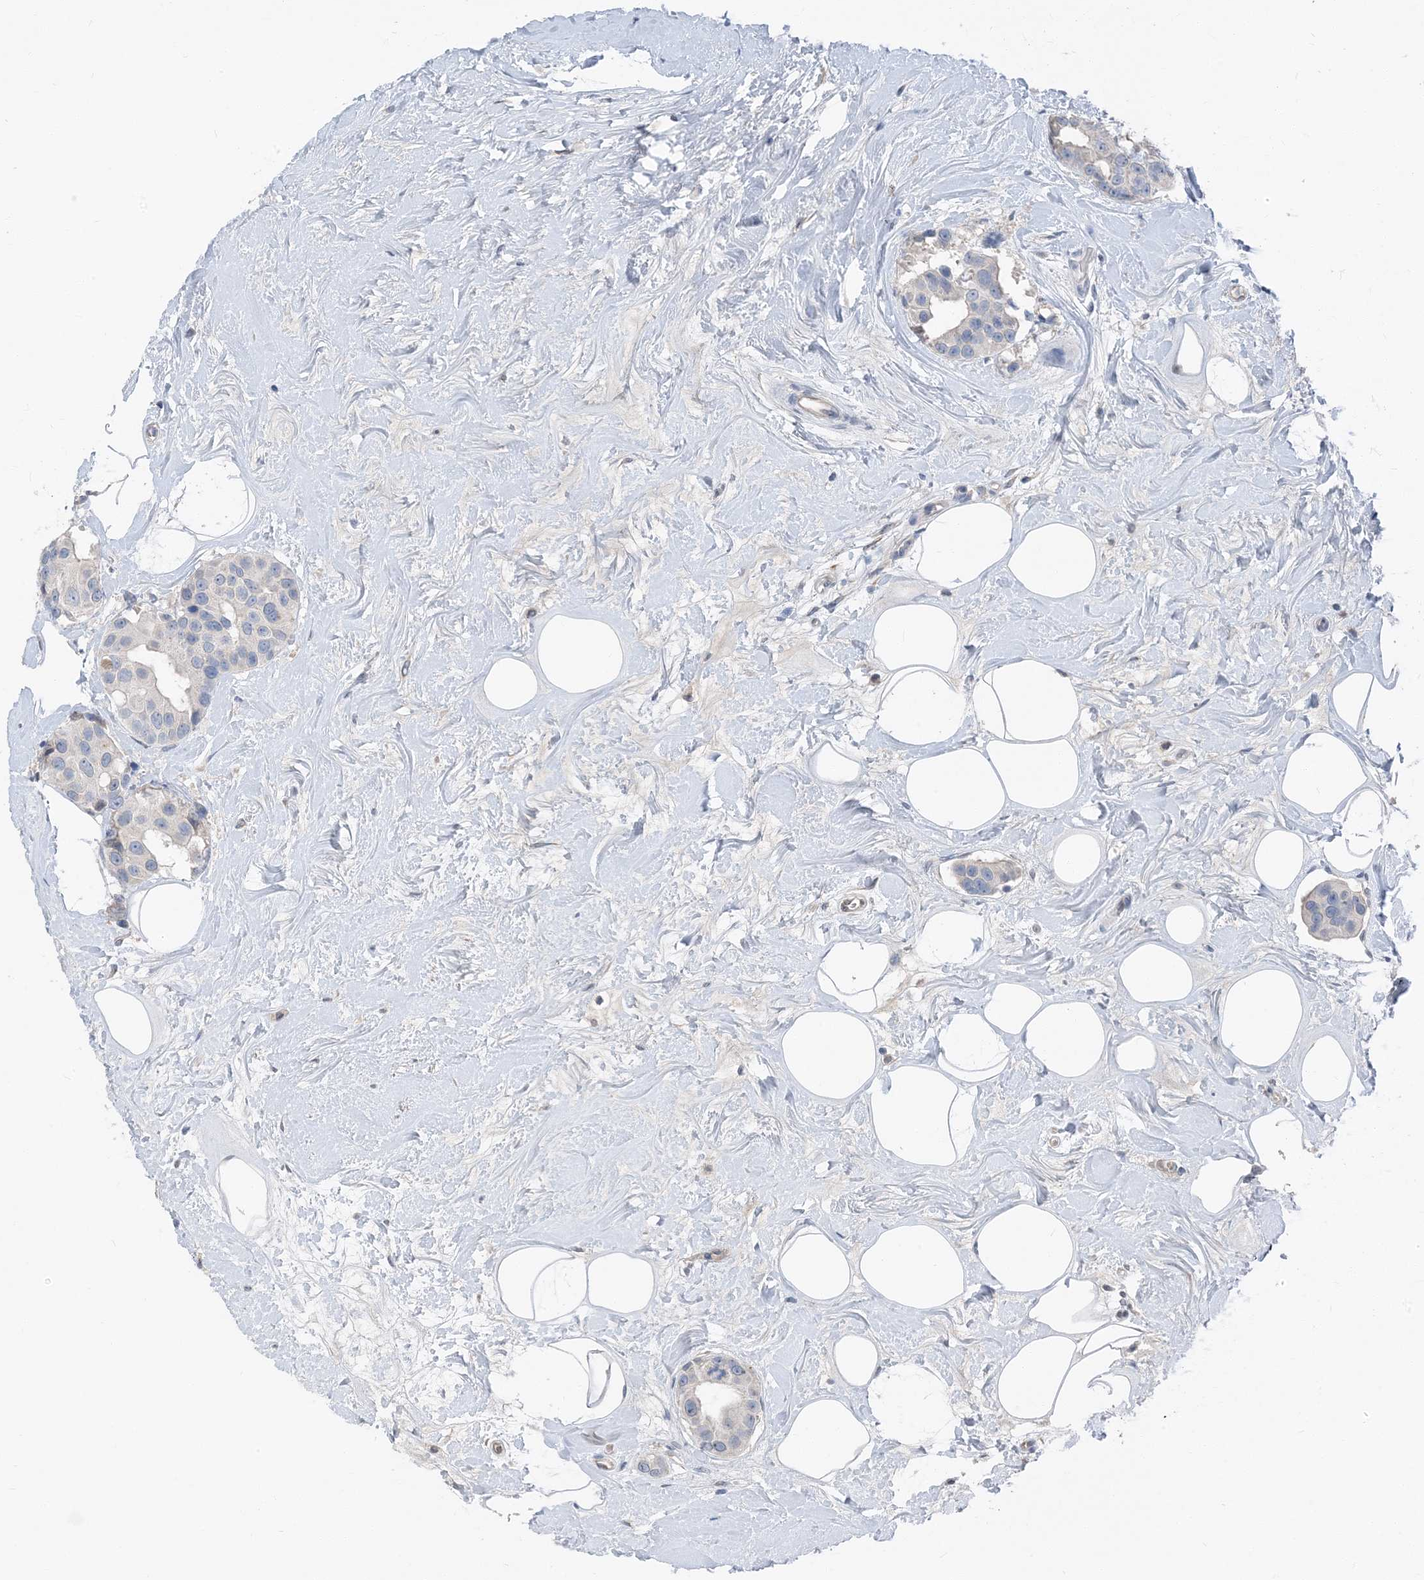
{"staining": {"intensity": "negative", "quantity": "none", "location": "none"}, "tissue": "breast cancer", "cell_type": "Tumor cells", "image_type": "cancer", "snomed": [{"axis": "morphology", "description": "Normal tissue, NOS"}, {"axis": "morphology", "description": "Duct carcinoma"}, {"axis": "topography", "description": "Breast"}], "caption": "Breast intraductal carcinoma was stained to show a protein in brown. There is no significant staining in tumor cells.", "gene": "NCOA7", "patient": {"sex": "female", "age": 39}}